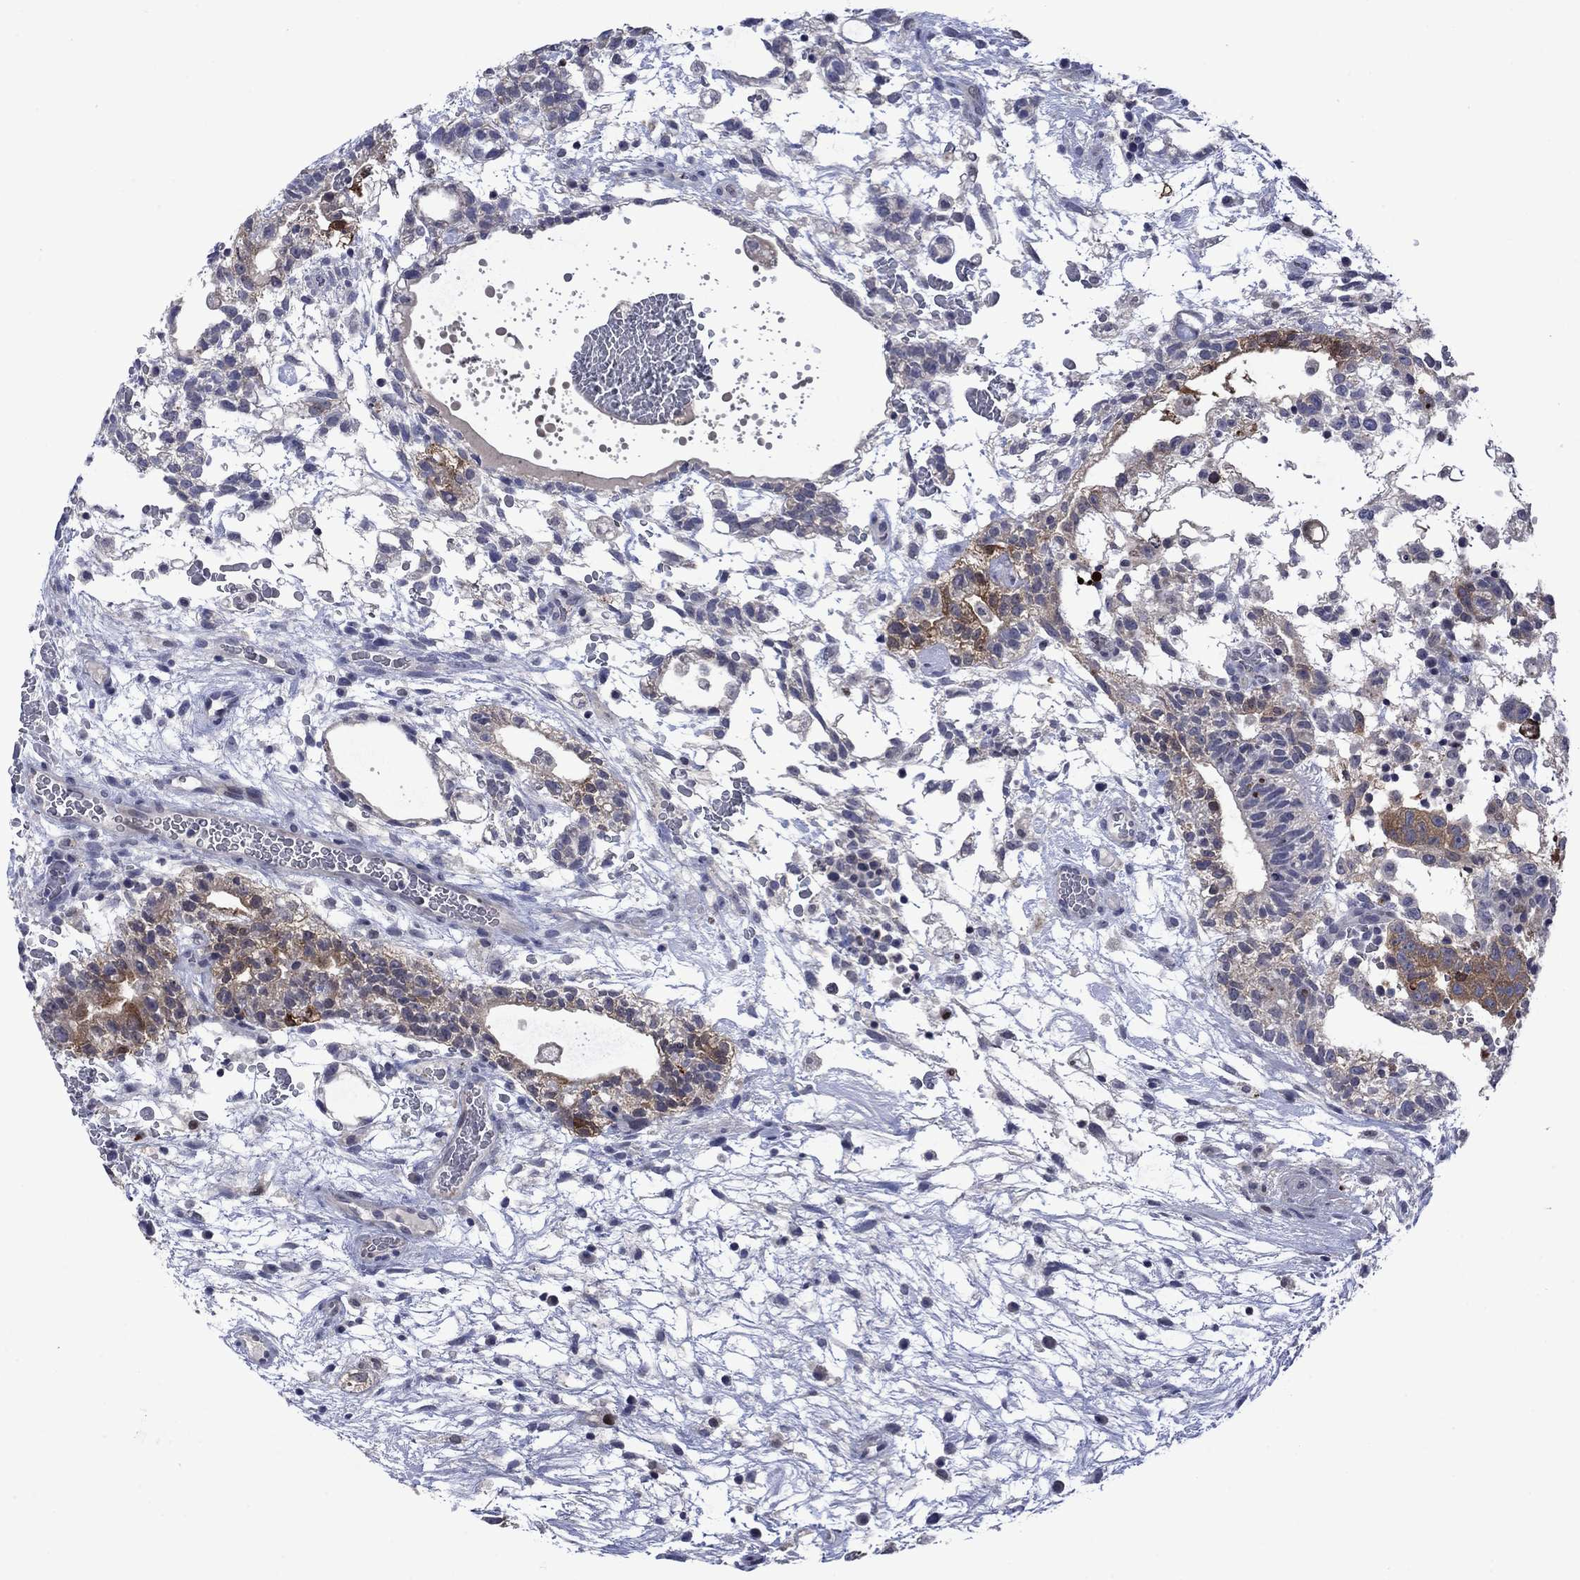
{"staining": {"intensity": "moderate", "quantity": "<25%", "location": "cytoplasmic/membranous"}, "tissue": "testis cancer", "cell_type": "Tumor cells", "image_type": "cancer", "snomed": [{"axis": "morphology", "description": "Normal tissue, NOS"}, {"axis": "morphology", "description": "Carcinoma, Embryonal, NOS"}, {"axis": "topography", "description": "Testis"}], "caption": "A low amount of moderate cytoplasmic/membranous expression is appreciated in about <25% of tumor cells in testis embryonal carcinoma tissue.", "gene": "AGL", "patient": {"sex": "male", "age": 32}}